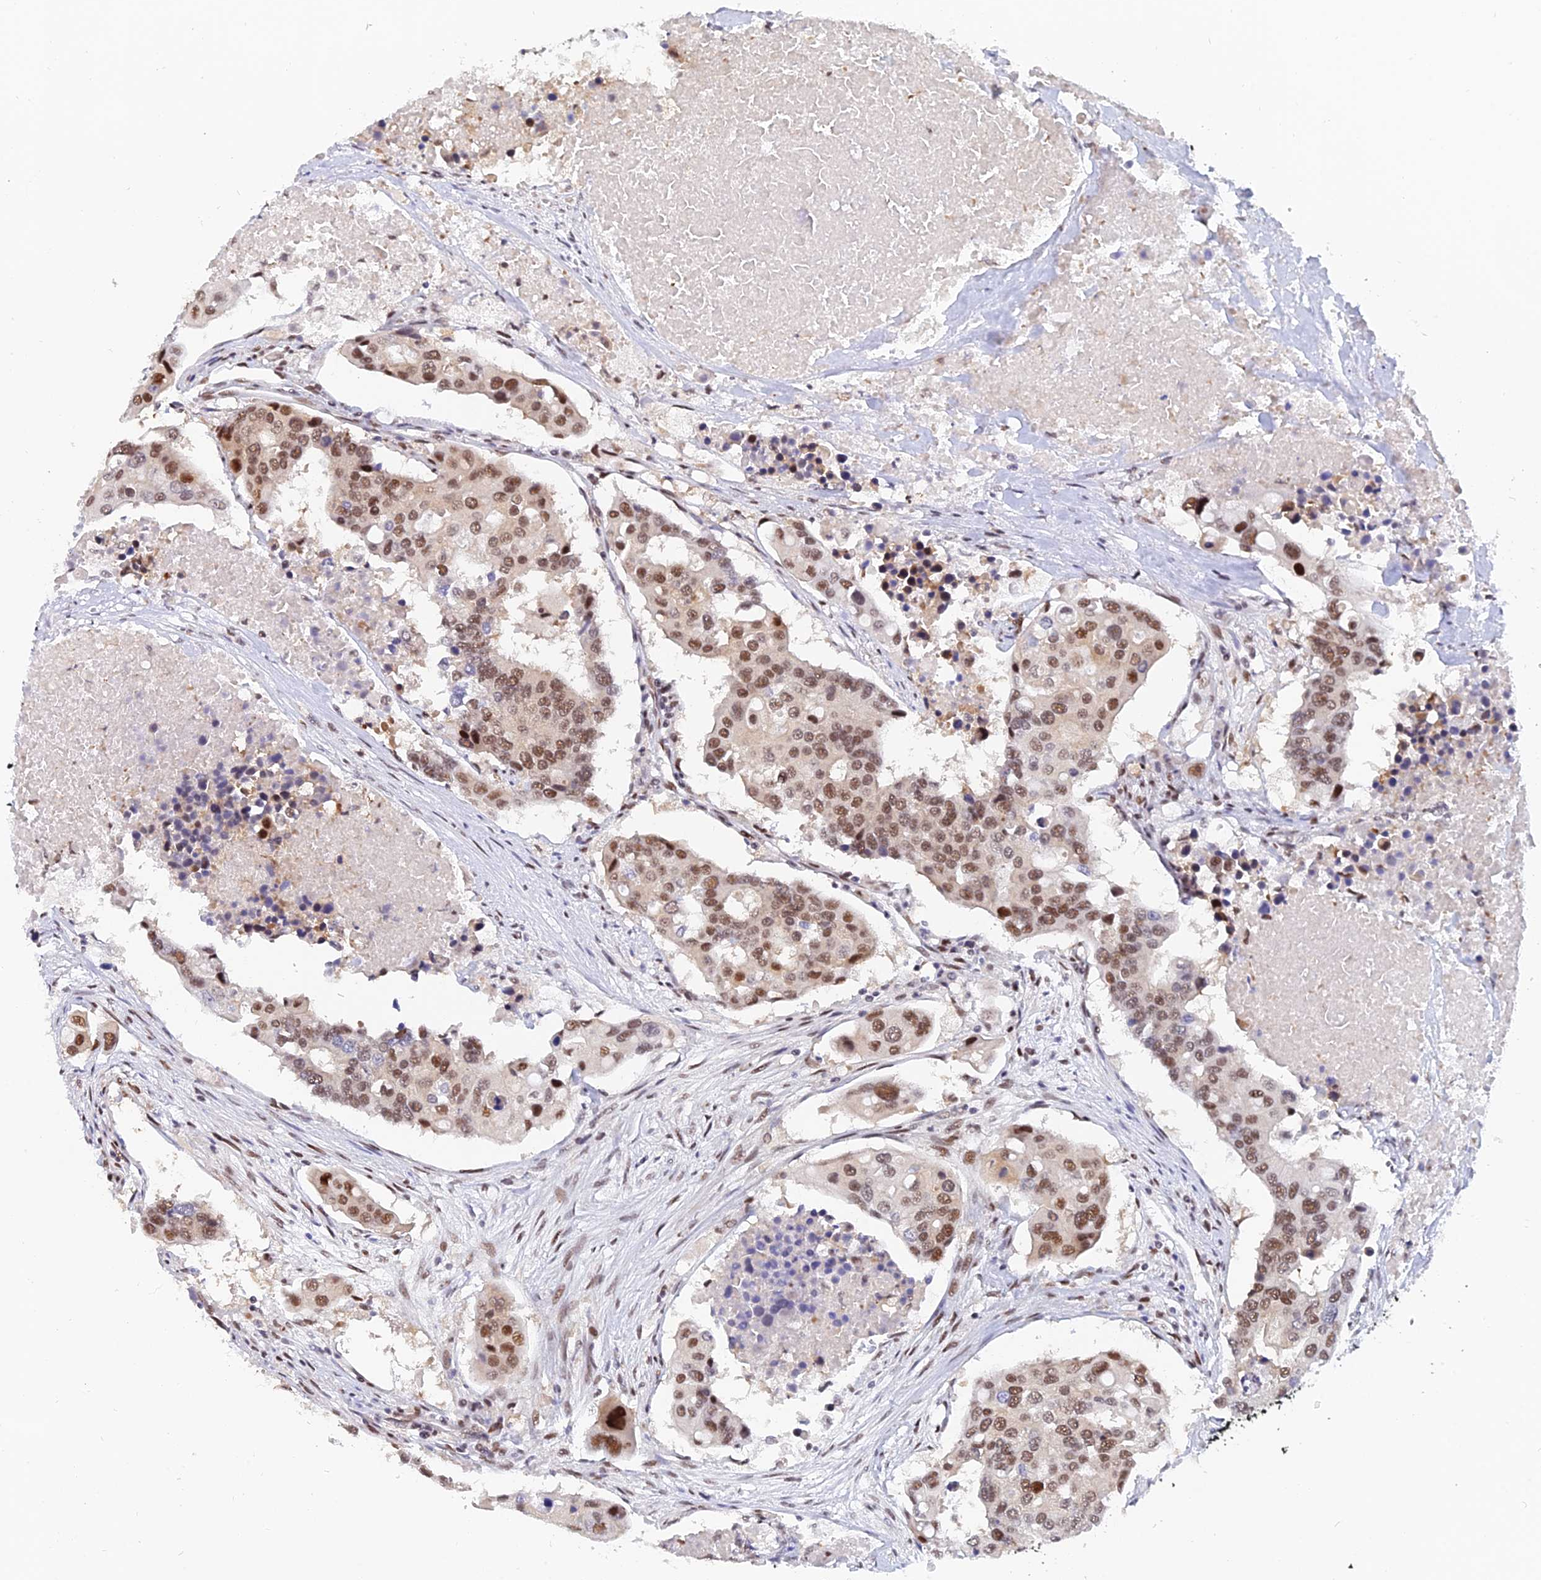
{"staining": {"intensity": "moderate", "quantity": ">75%", "location": "nuclear"}, "tissue": "colorectal cancer", "cell_type": "Tumor cells", "image_type": "cancer", "snomed": [{"axis": "morphology", "description": "Adenocarcinoma, NOS"}, {"axis": "topography", "description": "Colon"}], "caption": "A histopathology image of adenocarcinoma (colorectal) stained for a protein exhibits moderate nuclear brown staining in tumor cells.", "gene": "DPY30", "patient": {"sex": "male", "age": 77}}